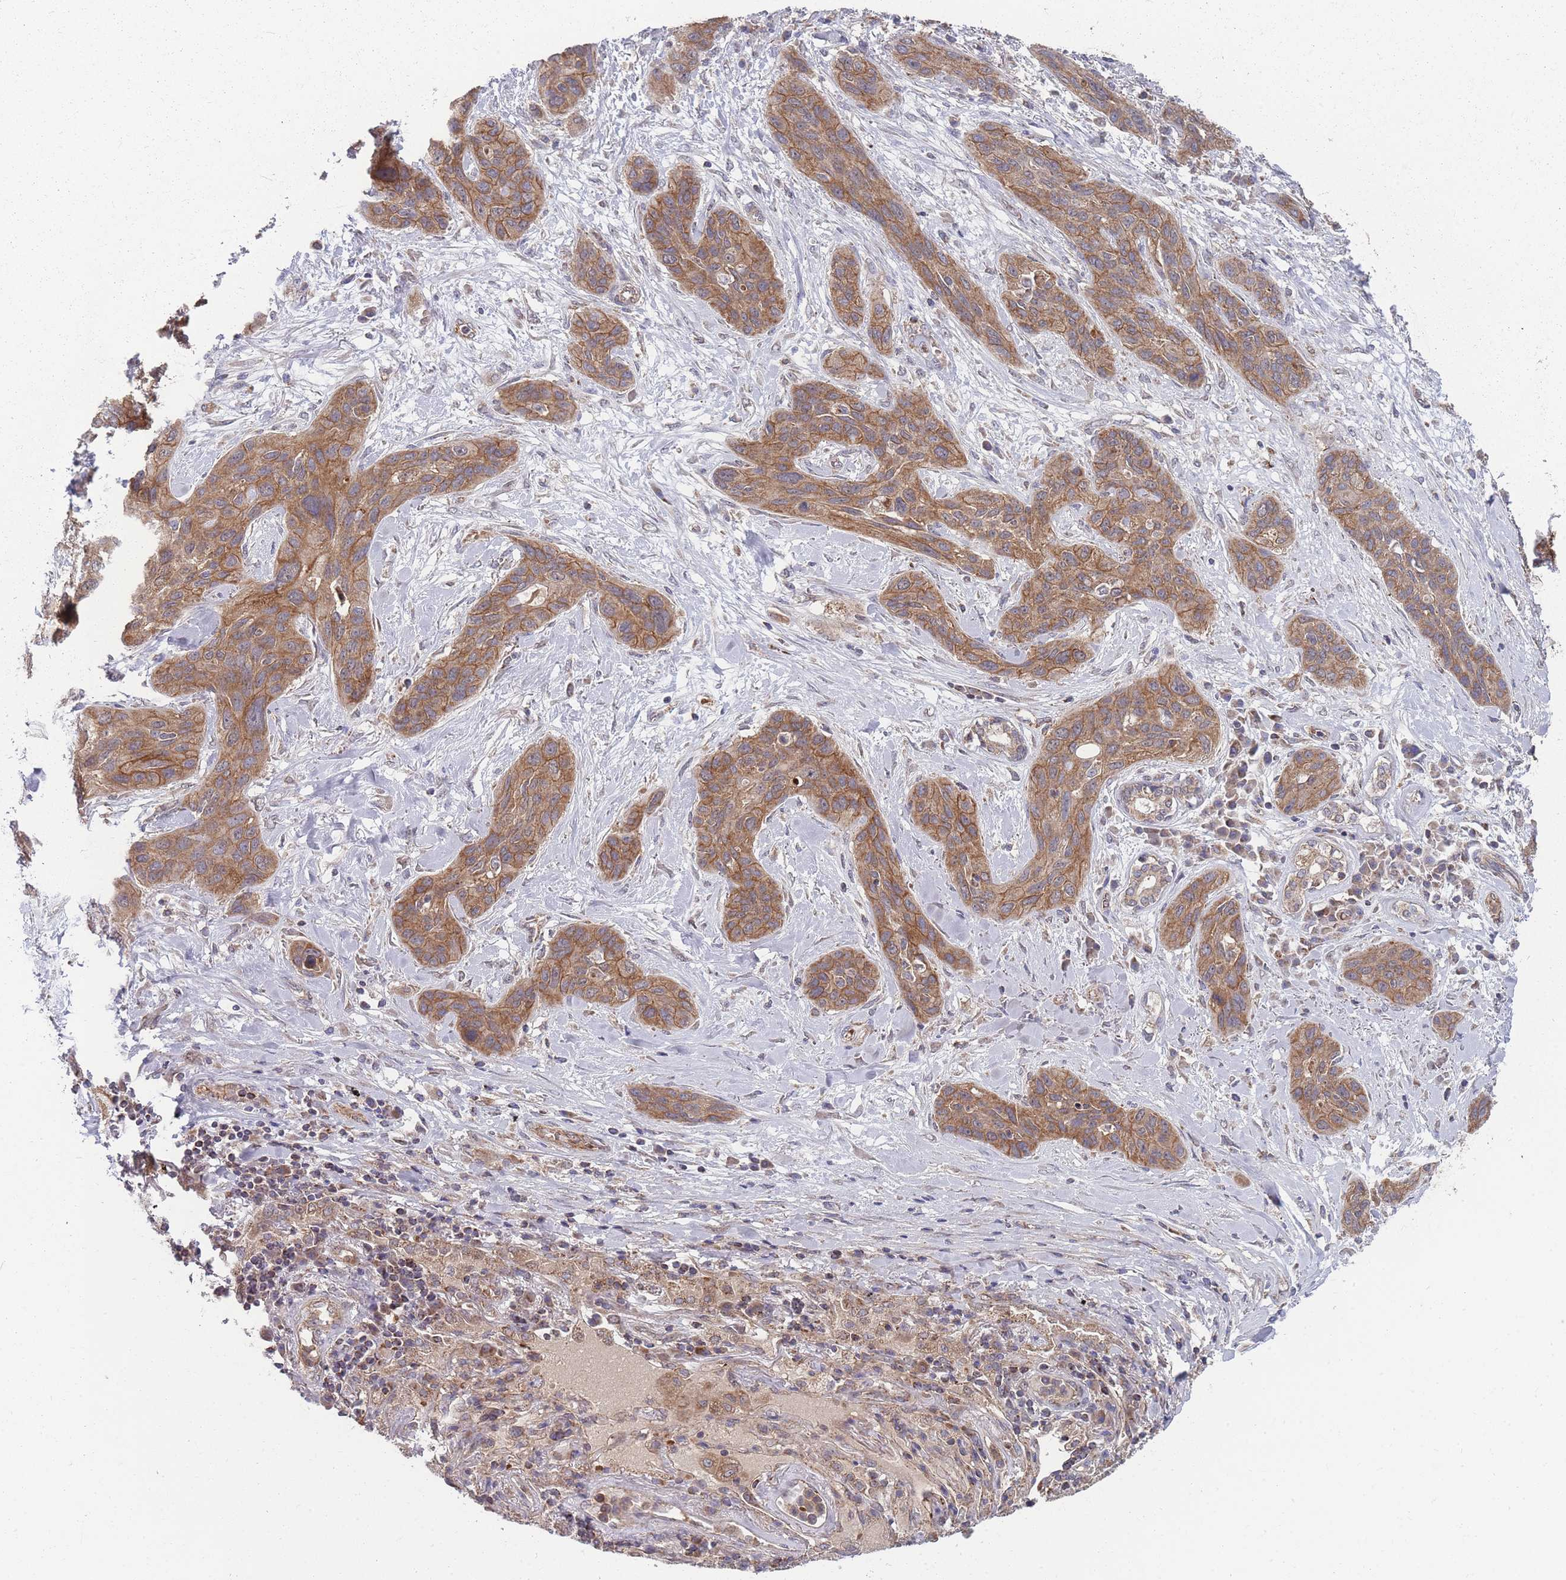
{"staining": {"intensity": "moderate", "quantity": ">75%", "location": "cytoplasmic/membranous"}, "tissue": "lung cancer", "cell_type": "Tumor cells", "image_type": "cancer", "snomed": [{"axis": "morphology", "description": "Squamous cell carcinoma, NOS"}, {"axis": "topography", "description": "Lung"}], "caption": "This micrograph displays lung cancer stained with IHC to label a protein in brown. The cytoplasmic/membranous of tumor cells show moderate positivity for the protein. Nuclei are counter-stained blue.", "gene": "SLC35B4", "patient": {"sex": "female", "age": 70}}